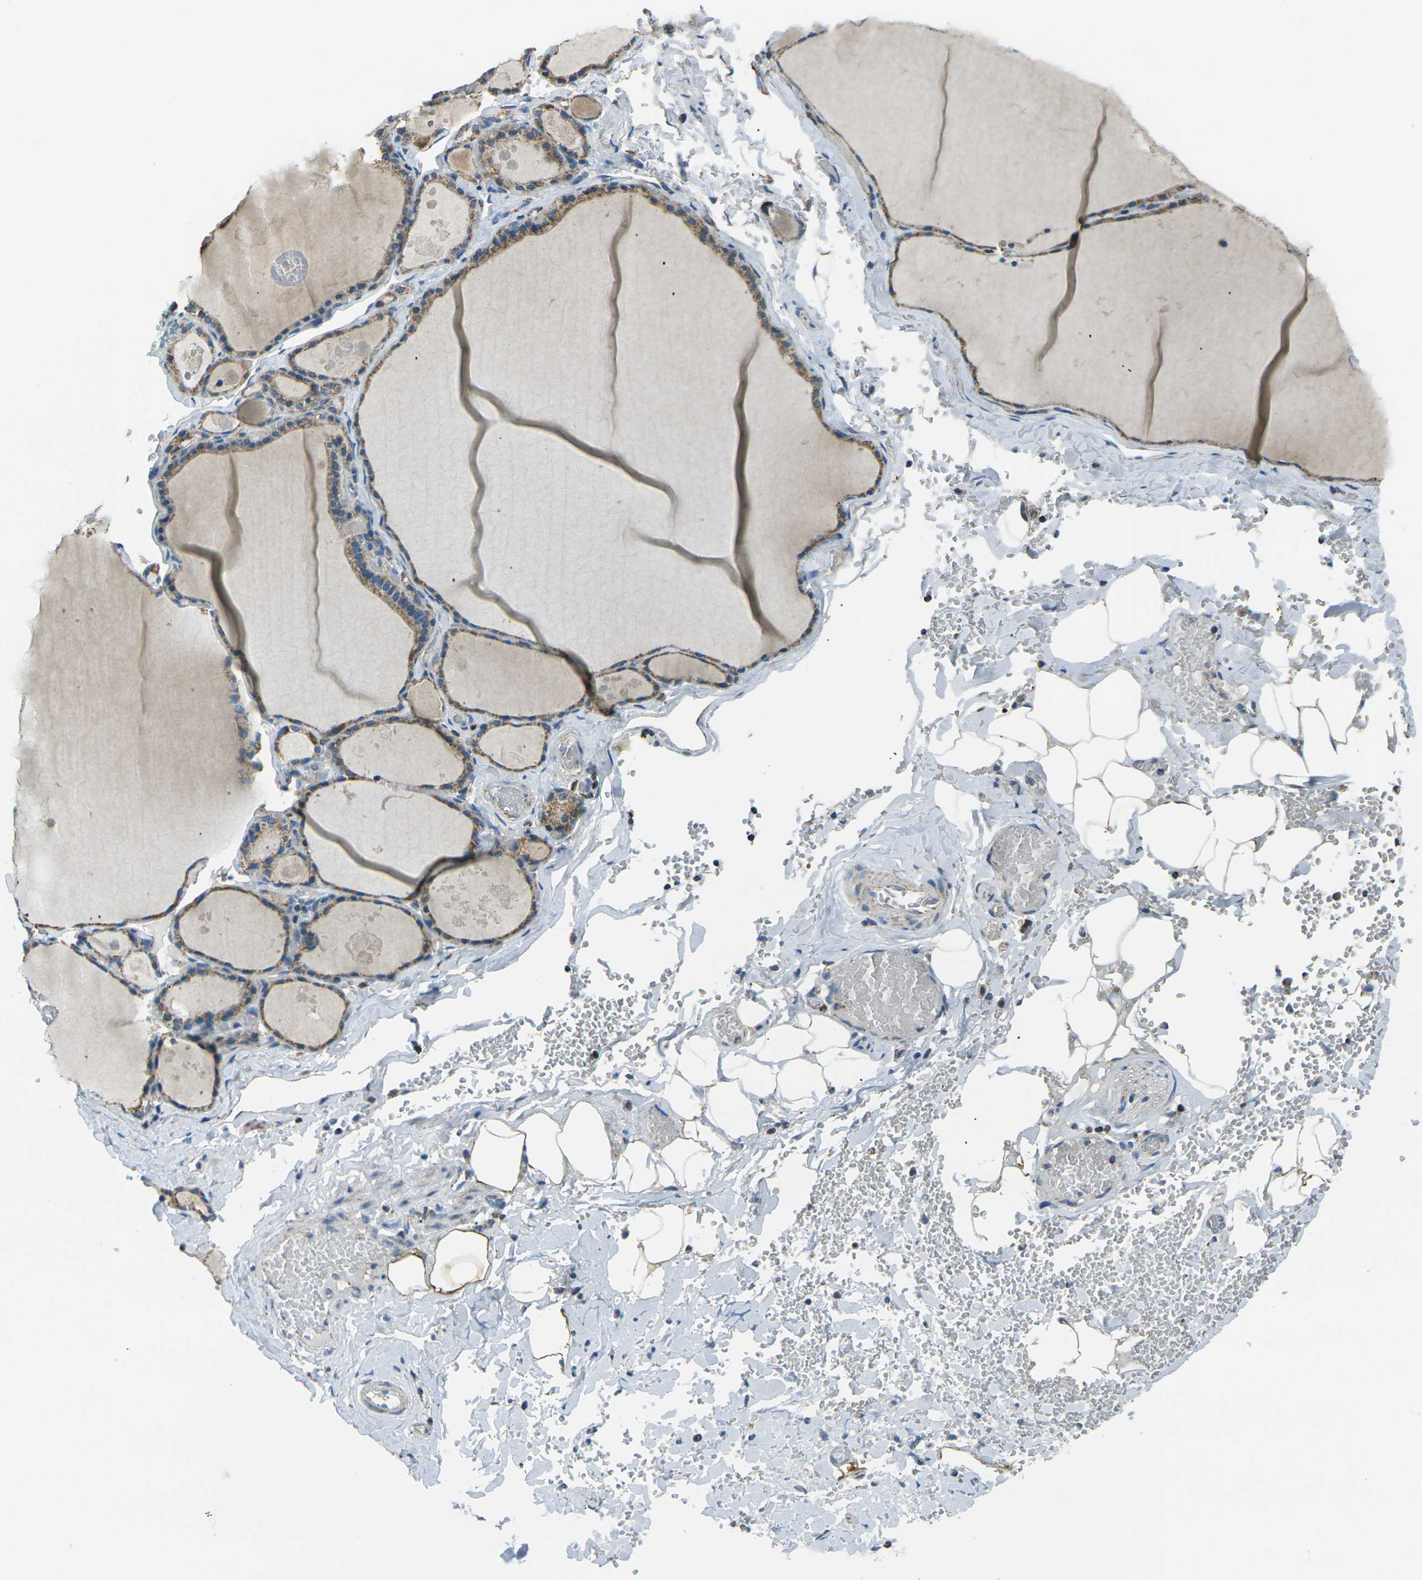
{"staining": {"intensity": "moderate", "quantity": ">75%", "location": "cytoplasmic/membranous"}, "tissue": "thyroid gland", "cell_type": "Glandular cells", "image_type": "normal", "snomed": [{"axis": "morphology", "description": "Normal tissue, NOS"}, {"axis": "topography", "description": "Thyroid gland"}], "caption": "A brown stain highlights moderate cytoplasmic/membranous staining of a protein in glandular cells of normal human thyroid gland.", "gene": "IRF3", "patient": {"sex": "male", "age": 56}}